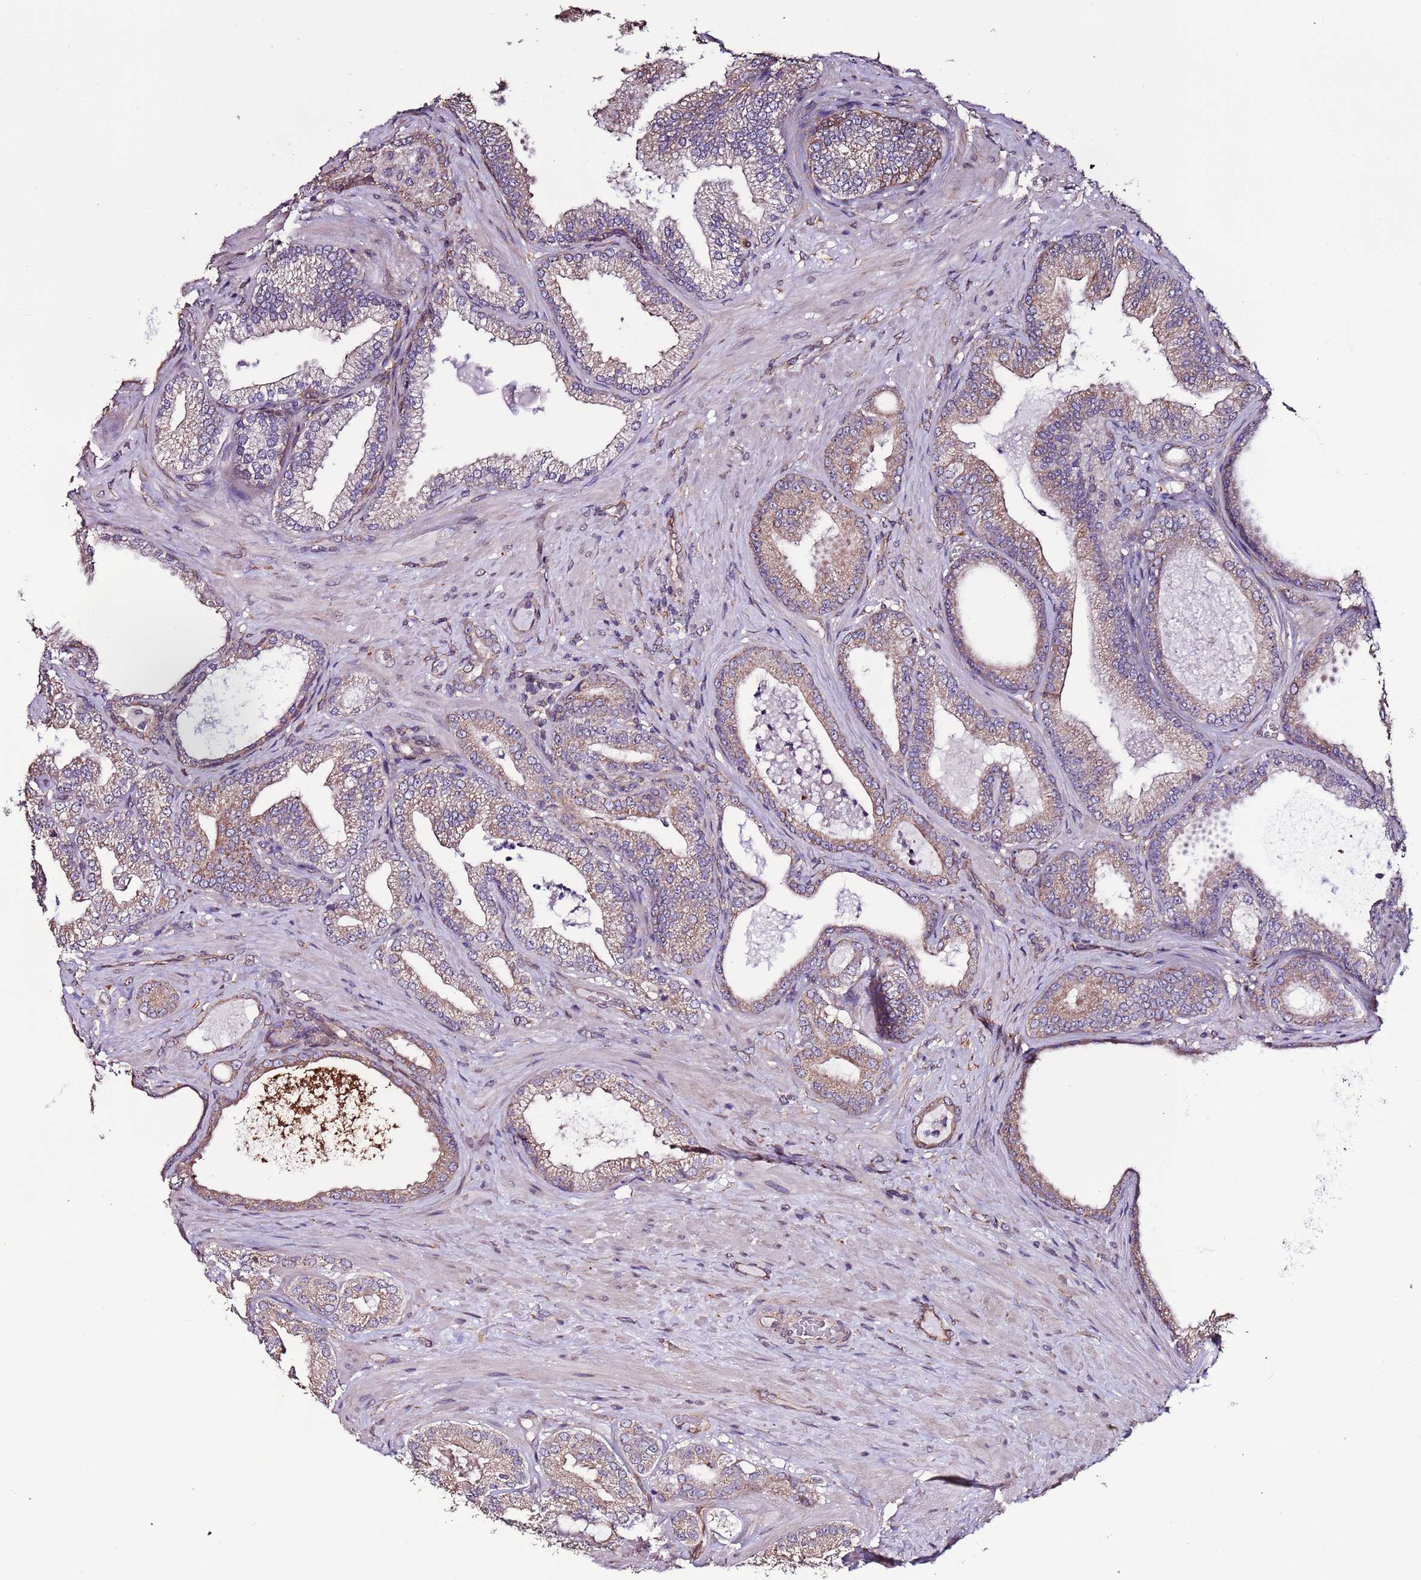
{"staining": {"intensity": "moderate", "quantity": "<25%", "location": "cytoplasmic/membranous"}, "tissue": "prostate cancer", "cell_type": "Tumor cells", "image_type": "cancer", "snomed": [{"axis": "morphology", "description": "Adenocarcinoma, Low grade"}, {"axis": "topography", "description": "Prostate"}], "caption": "There is low levels of moderate cytoplasmic/membranous positivity in tumor cells of prostate low-grade adenocarcinoma, as demonstrated by immunohistochemical staining (brown color).", "gene": "SLC41A3", "patient": {"sex": "male", "age": 63}}